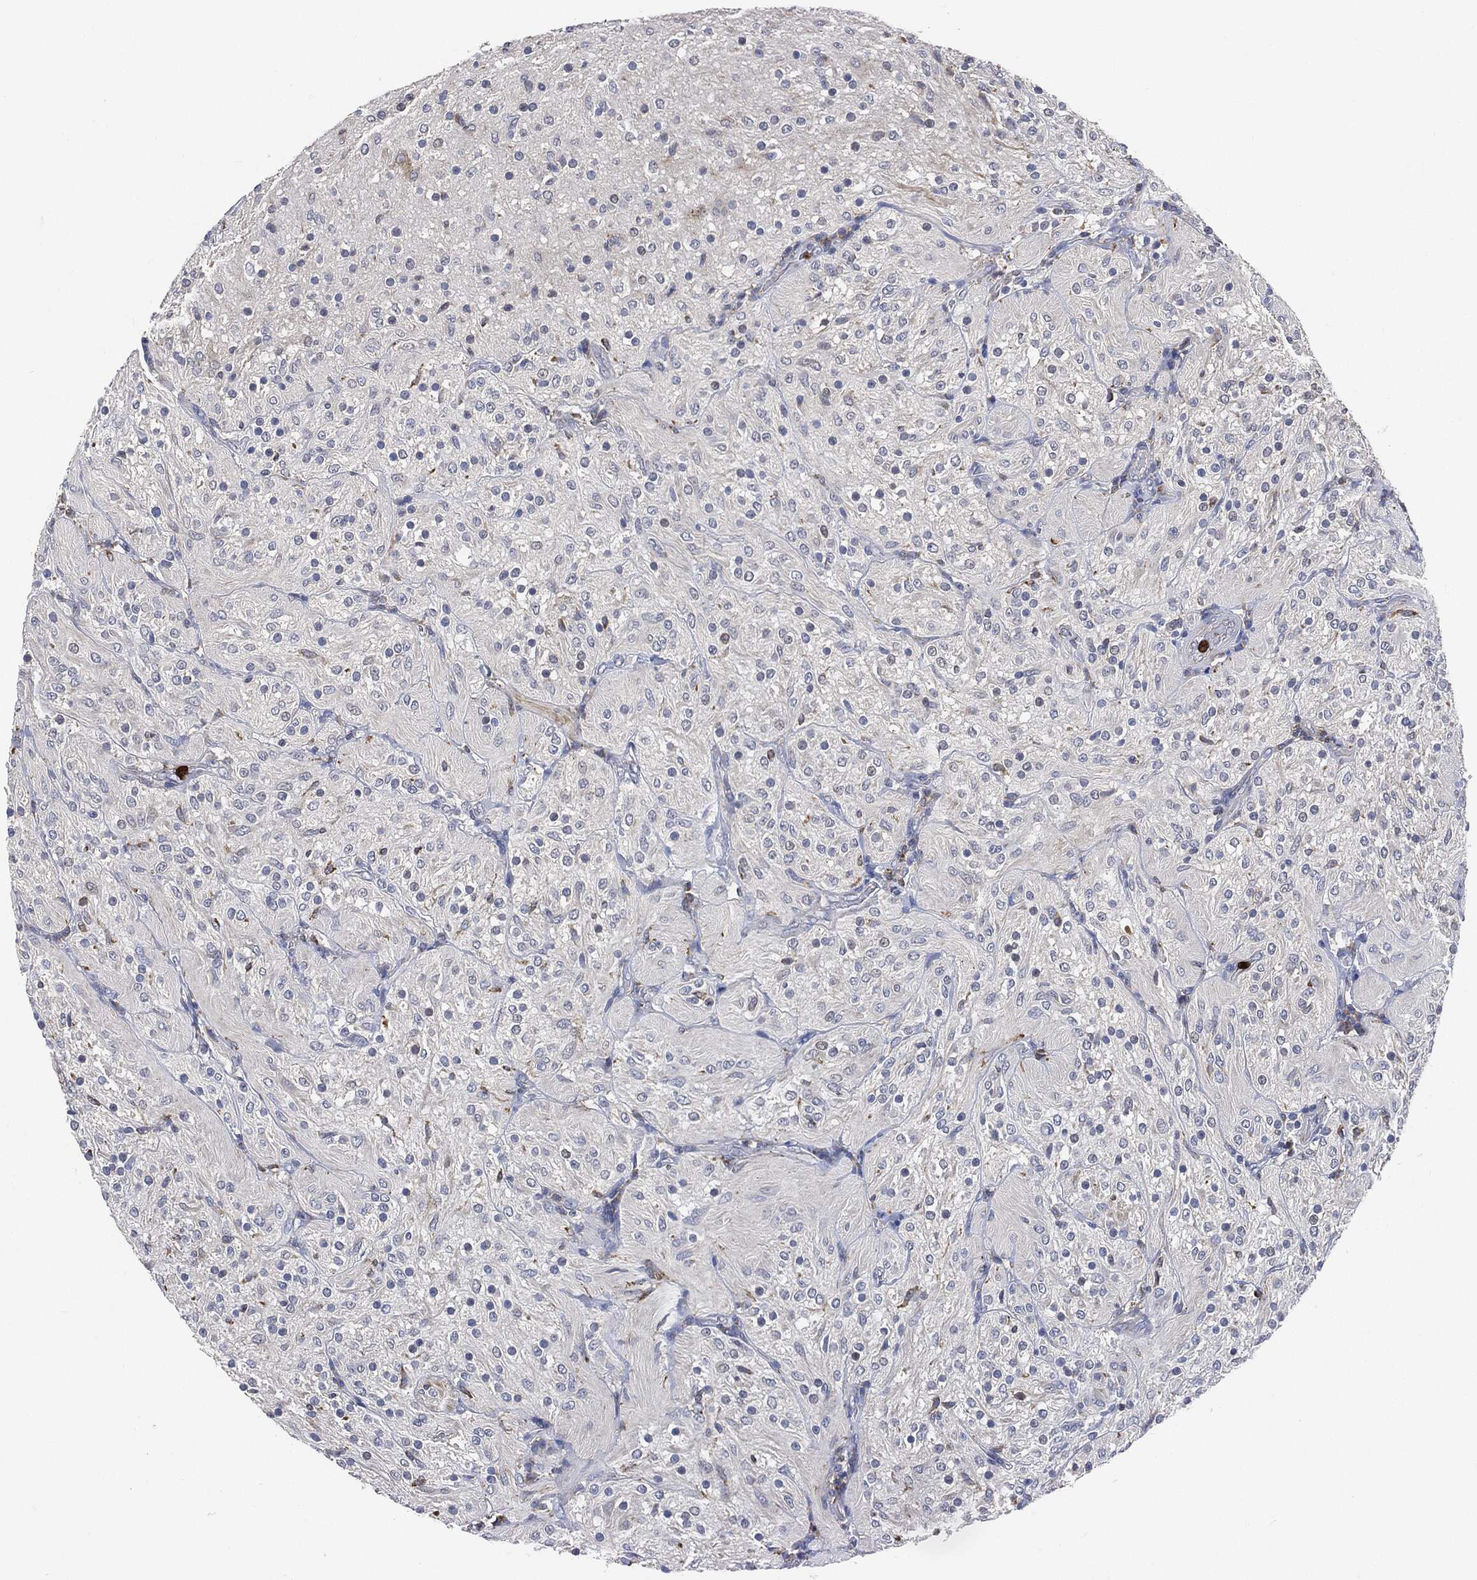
{"staining": {"intensity": "negative", "quantity": "none", "location": "none"}, "tissue": "glioma", "cell_type": "Tumor cells", "image_type": "cancer", "snomed": [{"axis": "morphology", "description": "Glioma, malignant, Low grade"}, {"axis": "topography", "description": "Brain"}], "caption": "Immunohistochemical staining of human malignant glioma (low-grade) shows no significant expression in tumor cells.", "gene": "VSIG4", "patient": {"sex": "male", "age": 3}}